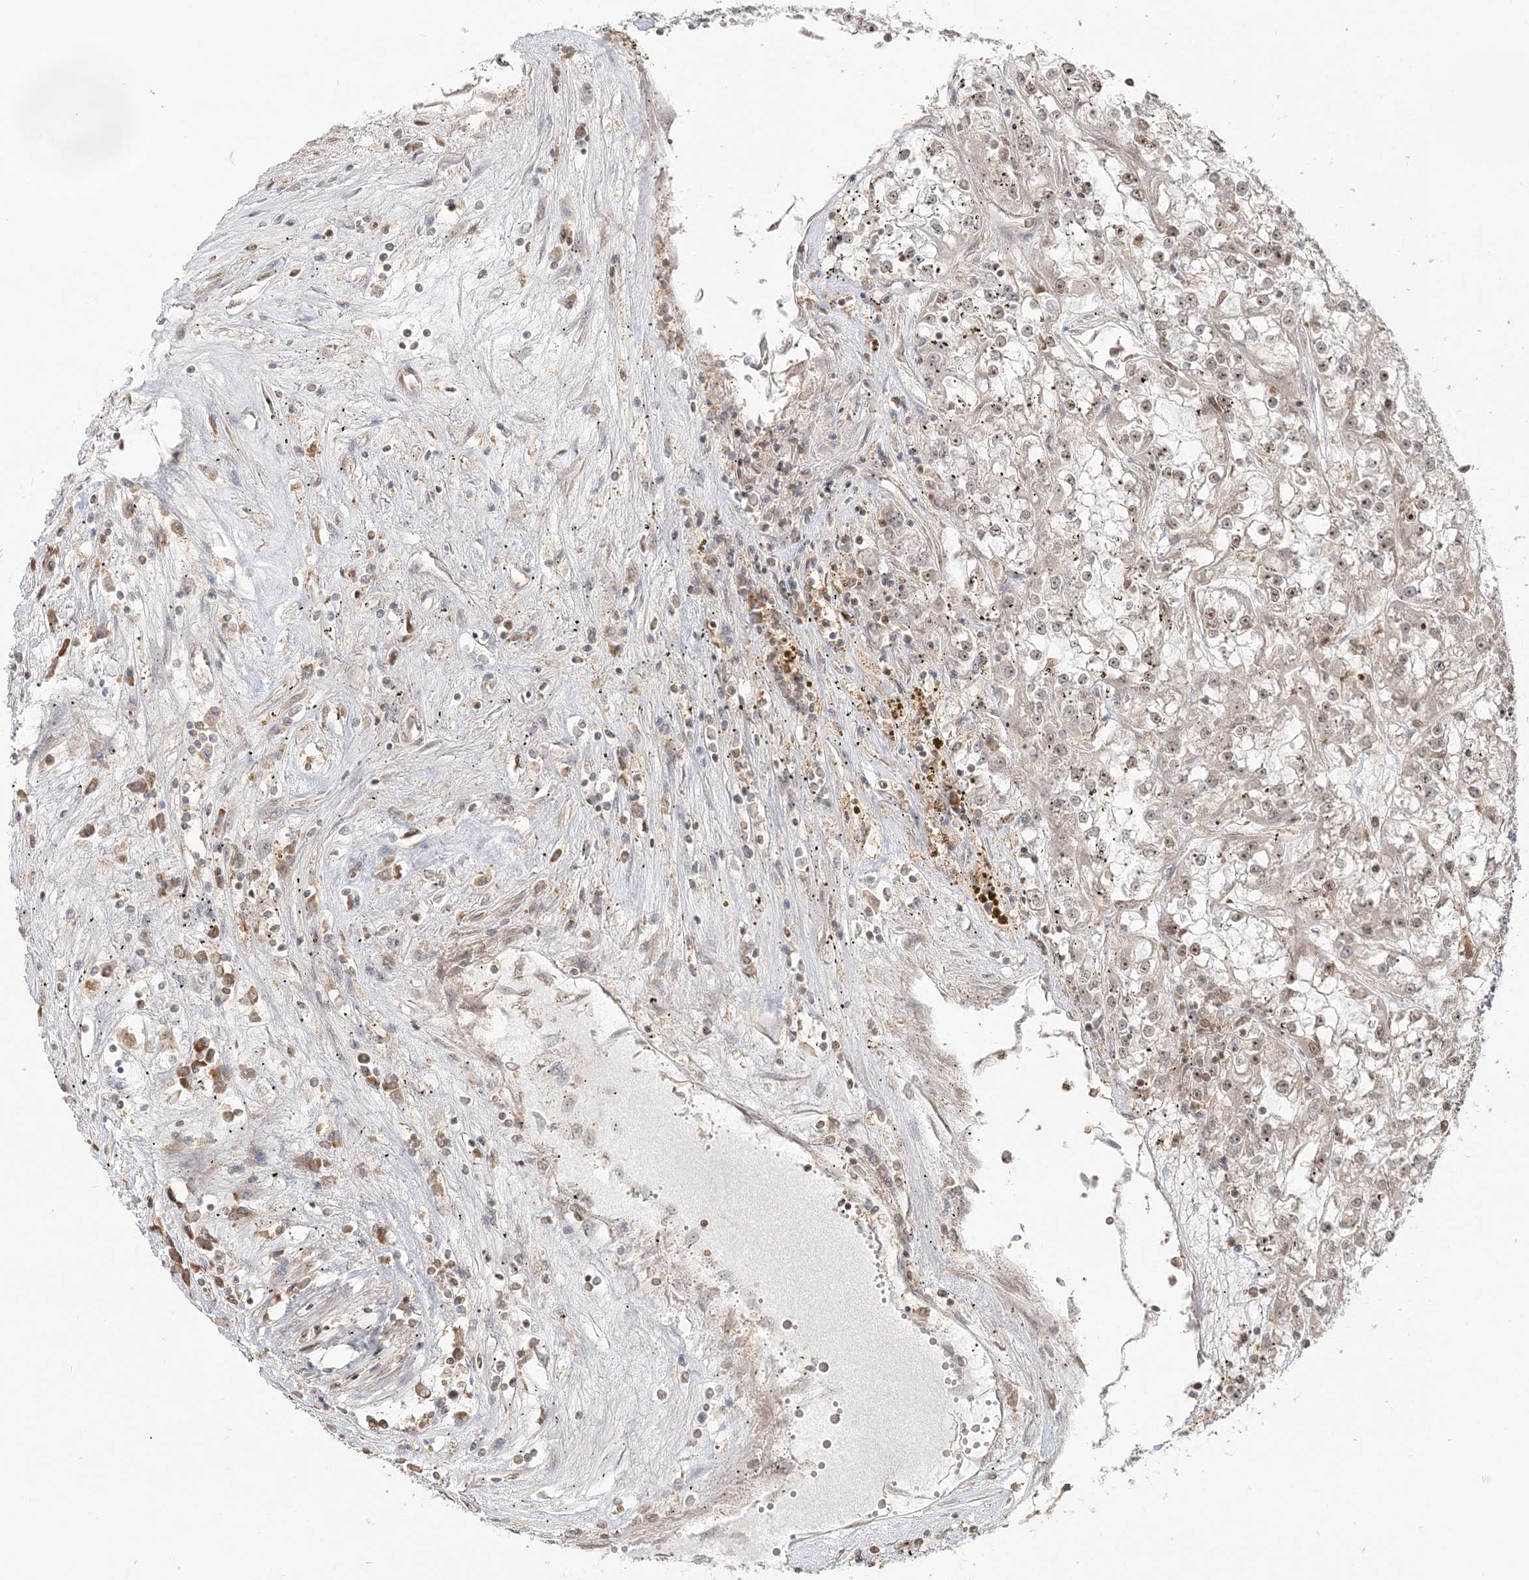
{"staining": {"intensity": "weak", "quantity": ">75%", "location": "nuclear"}, "tissue": "renal cancer", "cell_type": "Tumor cells", "image_type": "cancer", "snomed": [{"axis": "morphology", "description": "Adenocarcinoma, NOS"}, {"axis": "topography", "description": "Kidney"}], "caption": "Immunohistochemical staining of human renal cancer reveals weak nuclear protein expression in about >75% of tumor cells.", "gene": "CAB39", "patient": {"sex": "female", "age": 52}}